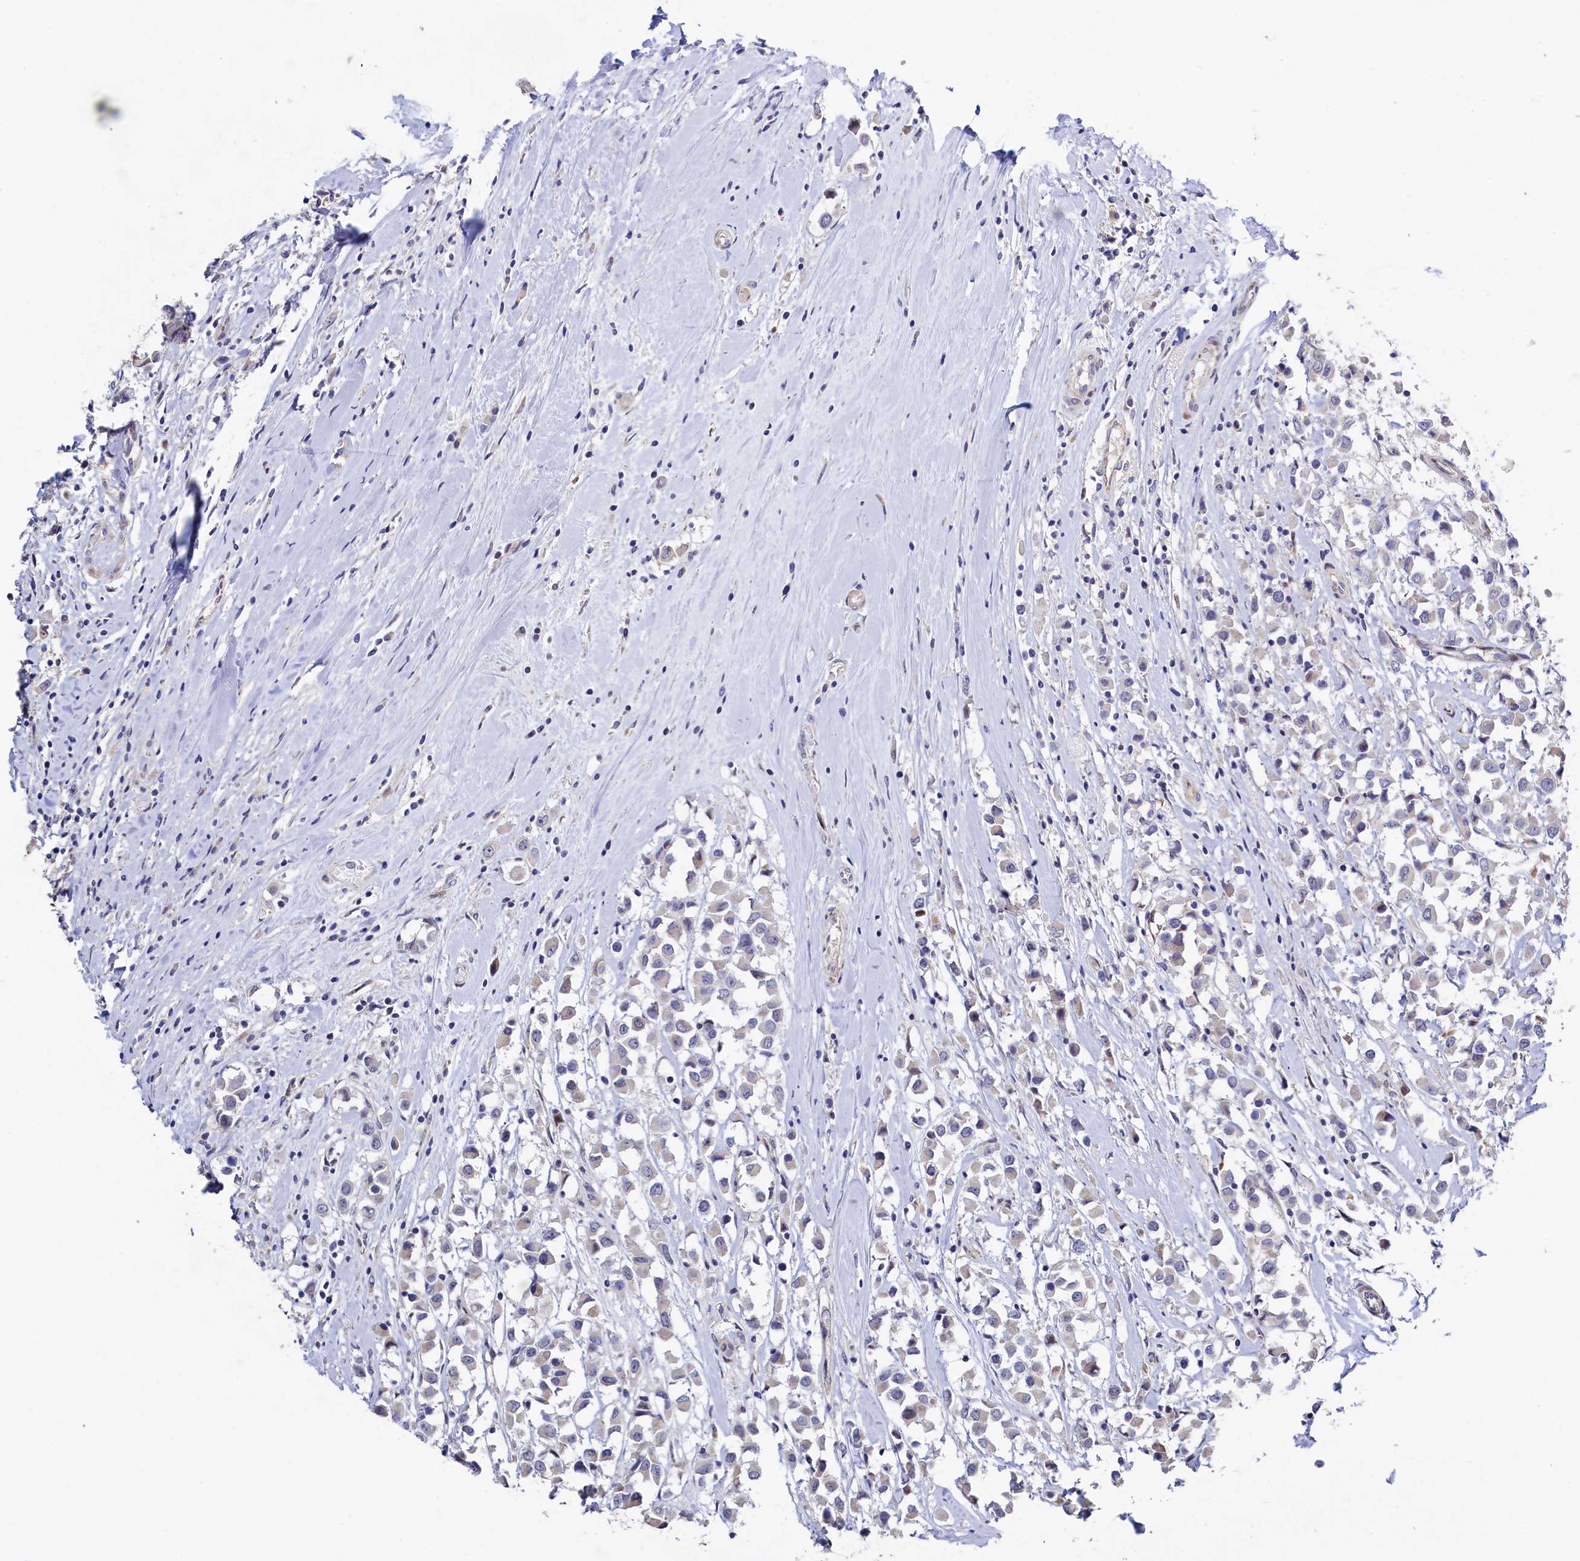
{"staining": {"intensity": "negative", "quantity": "none", "location": "none"}, "tissue": "breast cancer", "cell_type": "Tumor cells", "image_type": "cancer", "snomed": [{"axis": "morphology", "description": "Duct carcinoma"}, {"axis": "topography", "description": "Breast"}], "caption": "A micrograph of breast cancer (infiltrating ductal carcinoma) stained for a protein displays no brown staining in tumor cells.", "gene": "PIK3C3", "patient": {"sex": "female", "age": 61}}